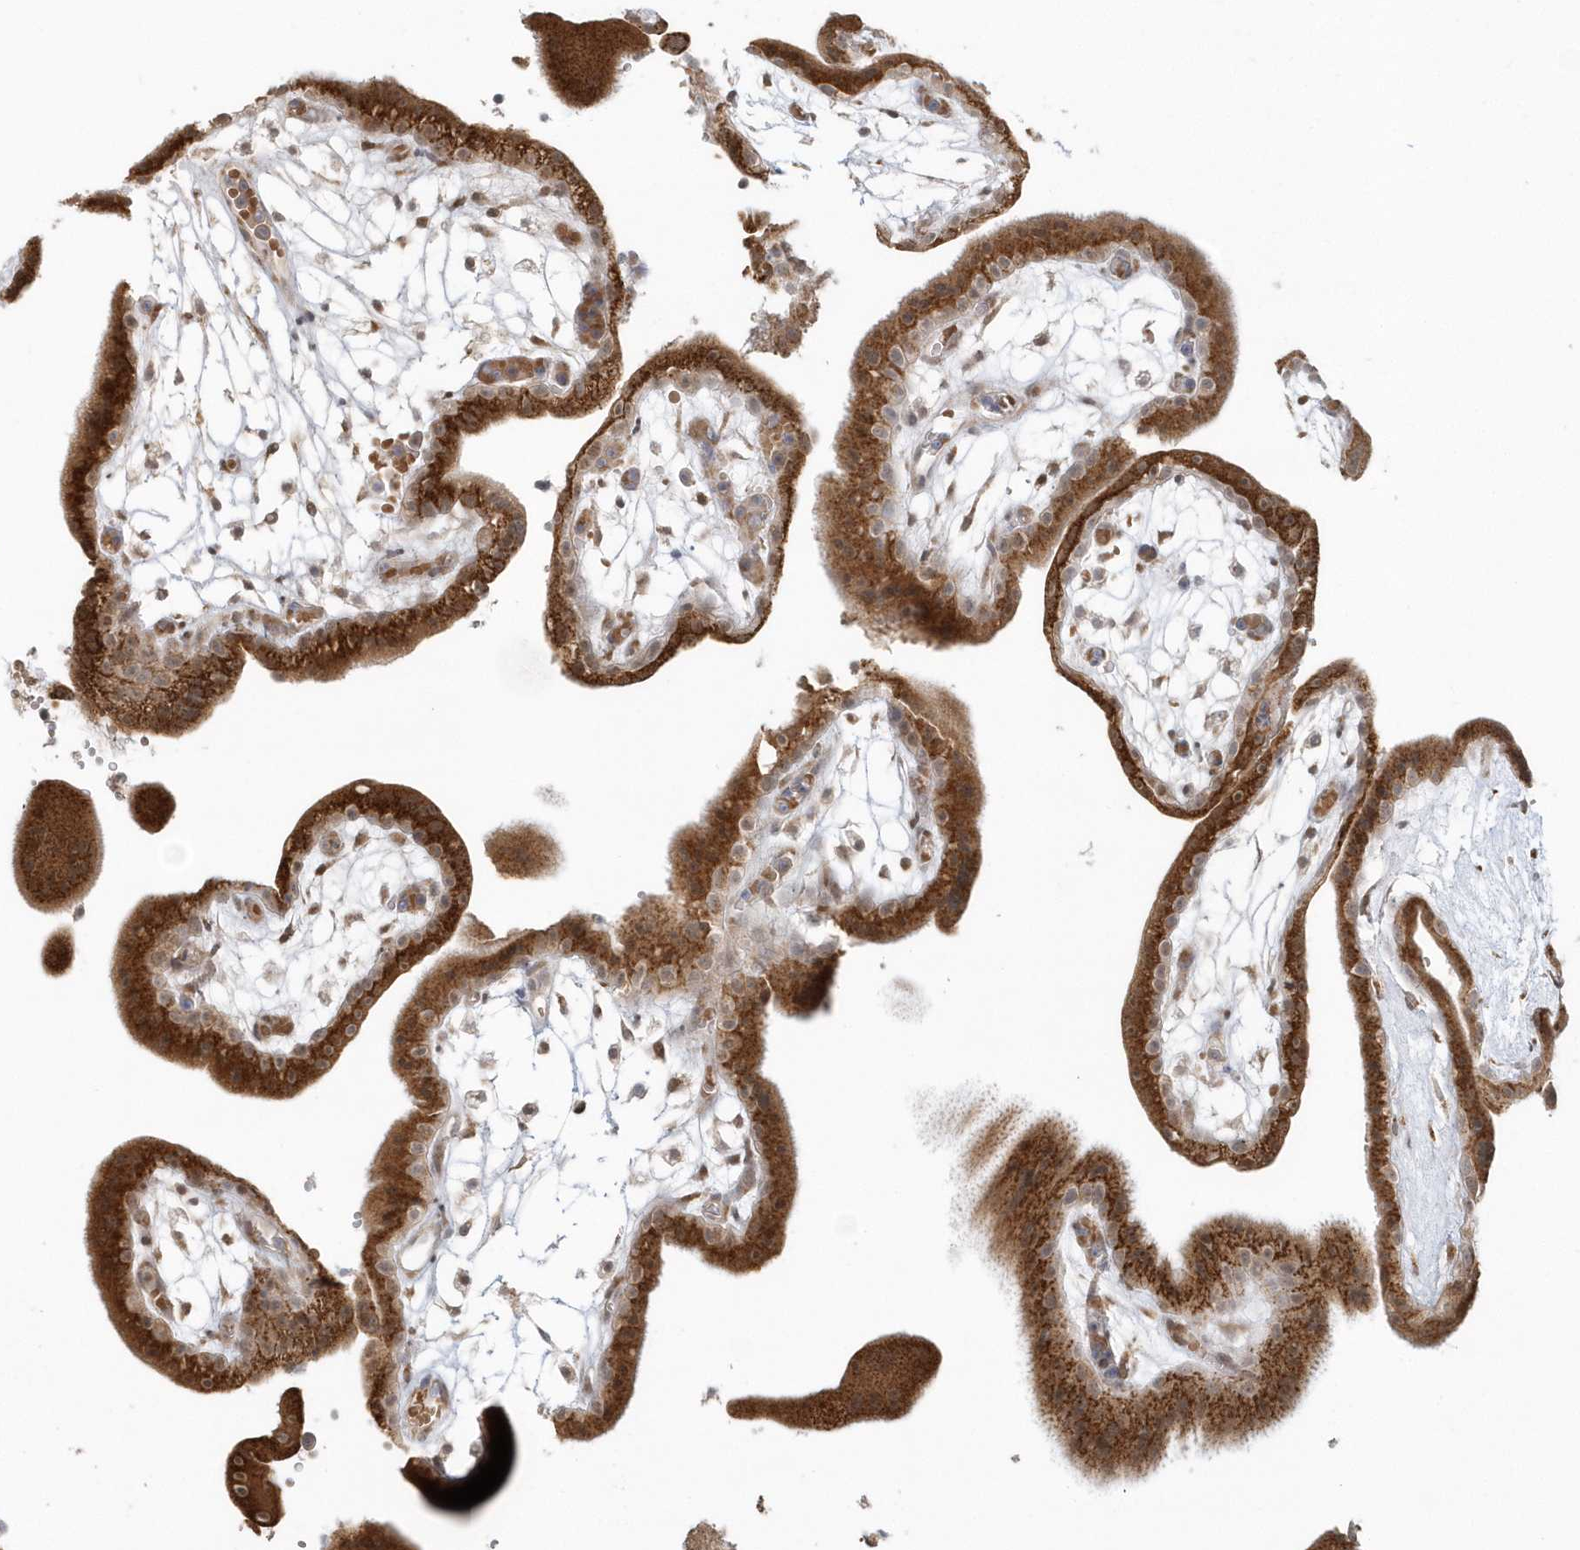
{"staining": {"intensity": "strong", "quantity": ">75%", "location": "cytoplasmic/membranous"}, "tissue": "placenta", "cell_type": "Decidual cells", "image_type": "normal", "snomed": [{"axis": "morphology", "description": "Normal tissue, NOS"}, {"axis": "topography", "description": "Placenta"}], "caption": "This is an image of IHC staining of normal placenta, which shows strong expression in the cytoplasmic/membranous of decidual cells.", "gene": "DHFR", "patient": {"sex": "female", "age": 18}}